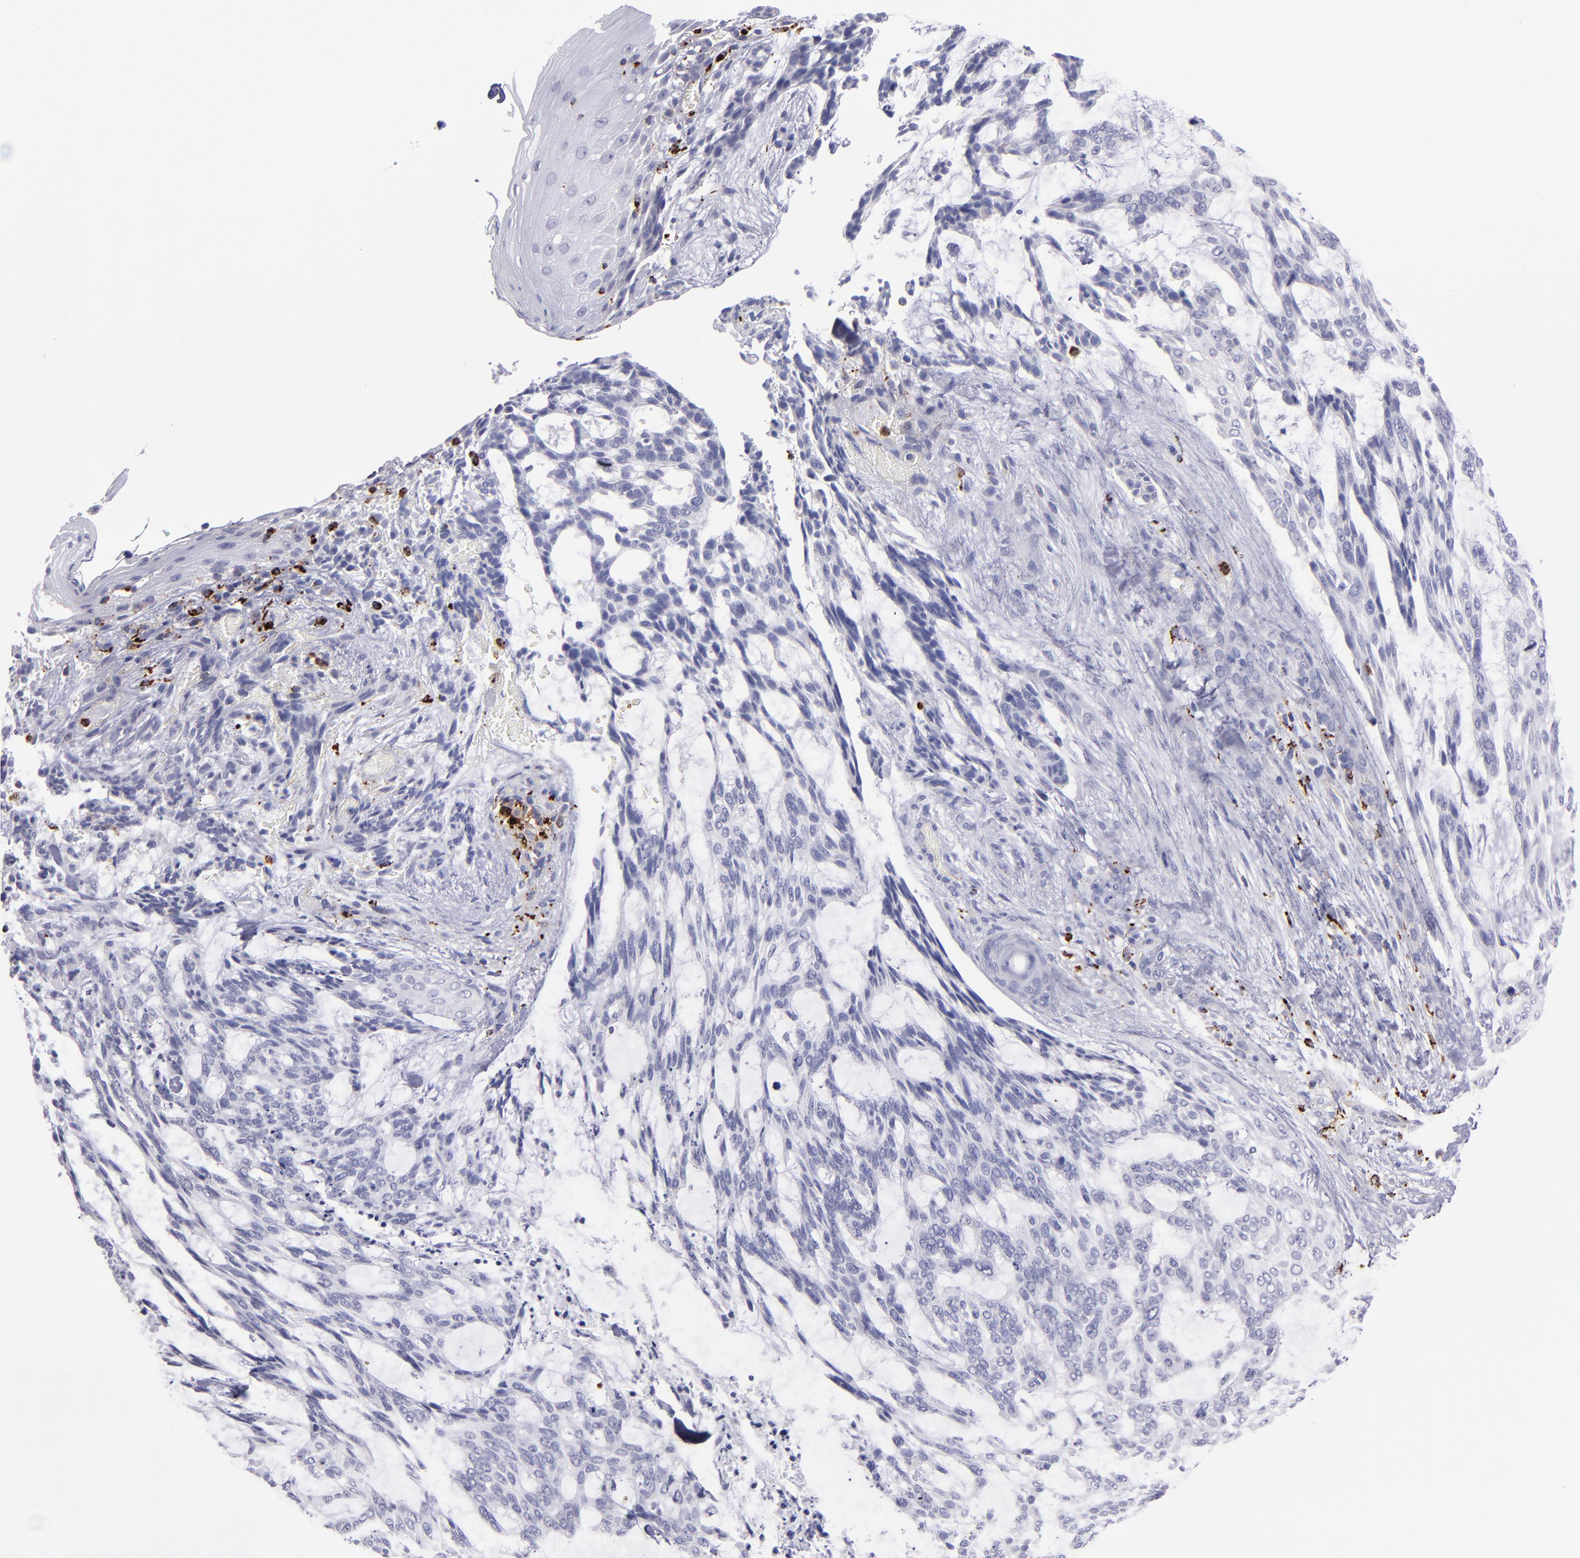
{"staining": {"intensity": "negative", "quantity": "none", "location": "none"}, "tissue": "skin cancer", "cell_type": "Tumor cells", "image_type": "cancer", "snomed": [{"axis": "morphology", "description": "Normal tissue, NOS"}, {"axis": "morphology", "description": "Basal cell carcinoma"}, {"axis": "topography", "description": "Skin"}], "caption": "The IHC photomicrograph has no significant positivity in tumor cells of basal cell carcinoma (skin) tissue. Brightfield microscopy of immunohistochemistry (IHC) stained with DAB (3,3'-diaminobenzidine) (brown) and hematoxylin (blue), captured at high magnification.", "gene": "CTSS", "patient": {"sex": "female", "age": 71}}